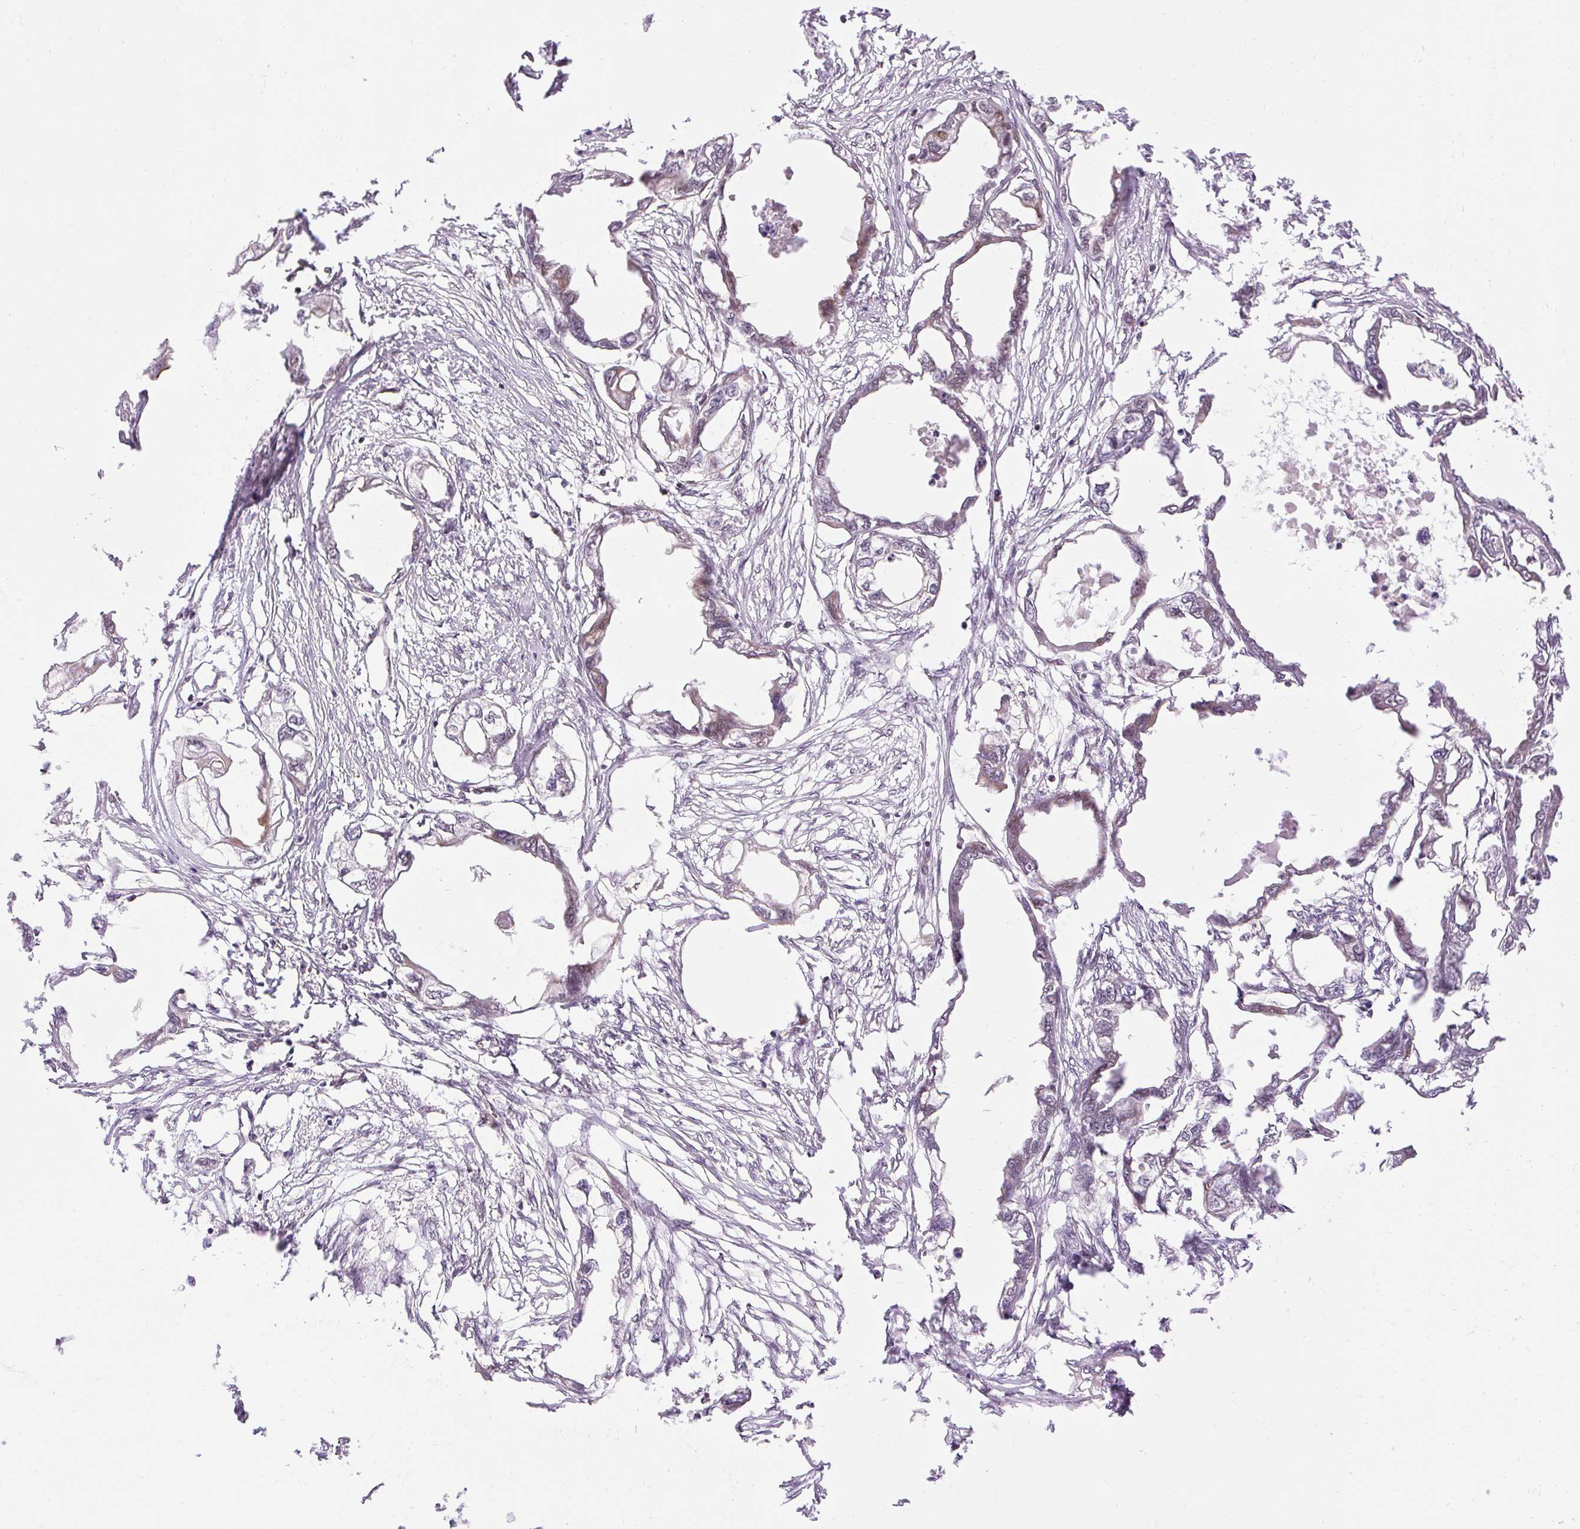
{"staining": {"intensity": "weak", "quantity": "<25%", "location": "nuclear"}, "tissue": "endometrial cancer", "cell_type": "Tumor cells", "image_type": "cancer", "snomed": [{"axis": "morphology", "description": "Adenocarcinoma, NOS"}, {"axis": "morphology", "description": "Adenocarcinoma, metastatic, NOS"}, {"axis": "topography", "description": "Adipose tissue"}, {"axis": "topography", "description": "Endometrium"}], "caption": "Immunohistochemical staining of endometrial cancer (adenocarcinoma) demonstrates no significant staining in tumor cells.", "gene": "MECOM", "patient": {"sex": "female", "age": 67}}